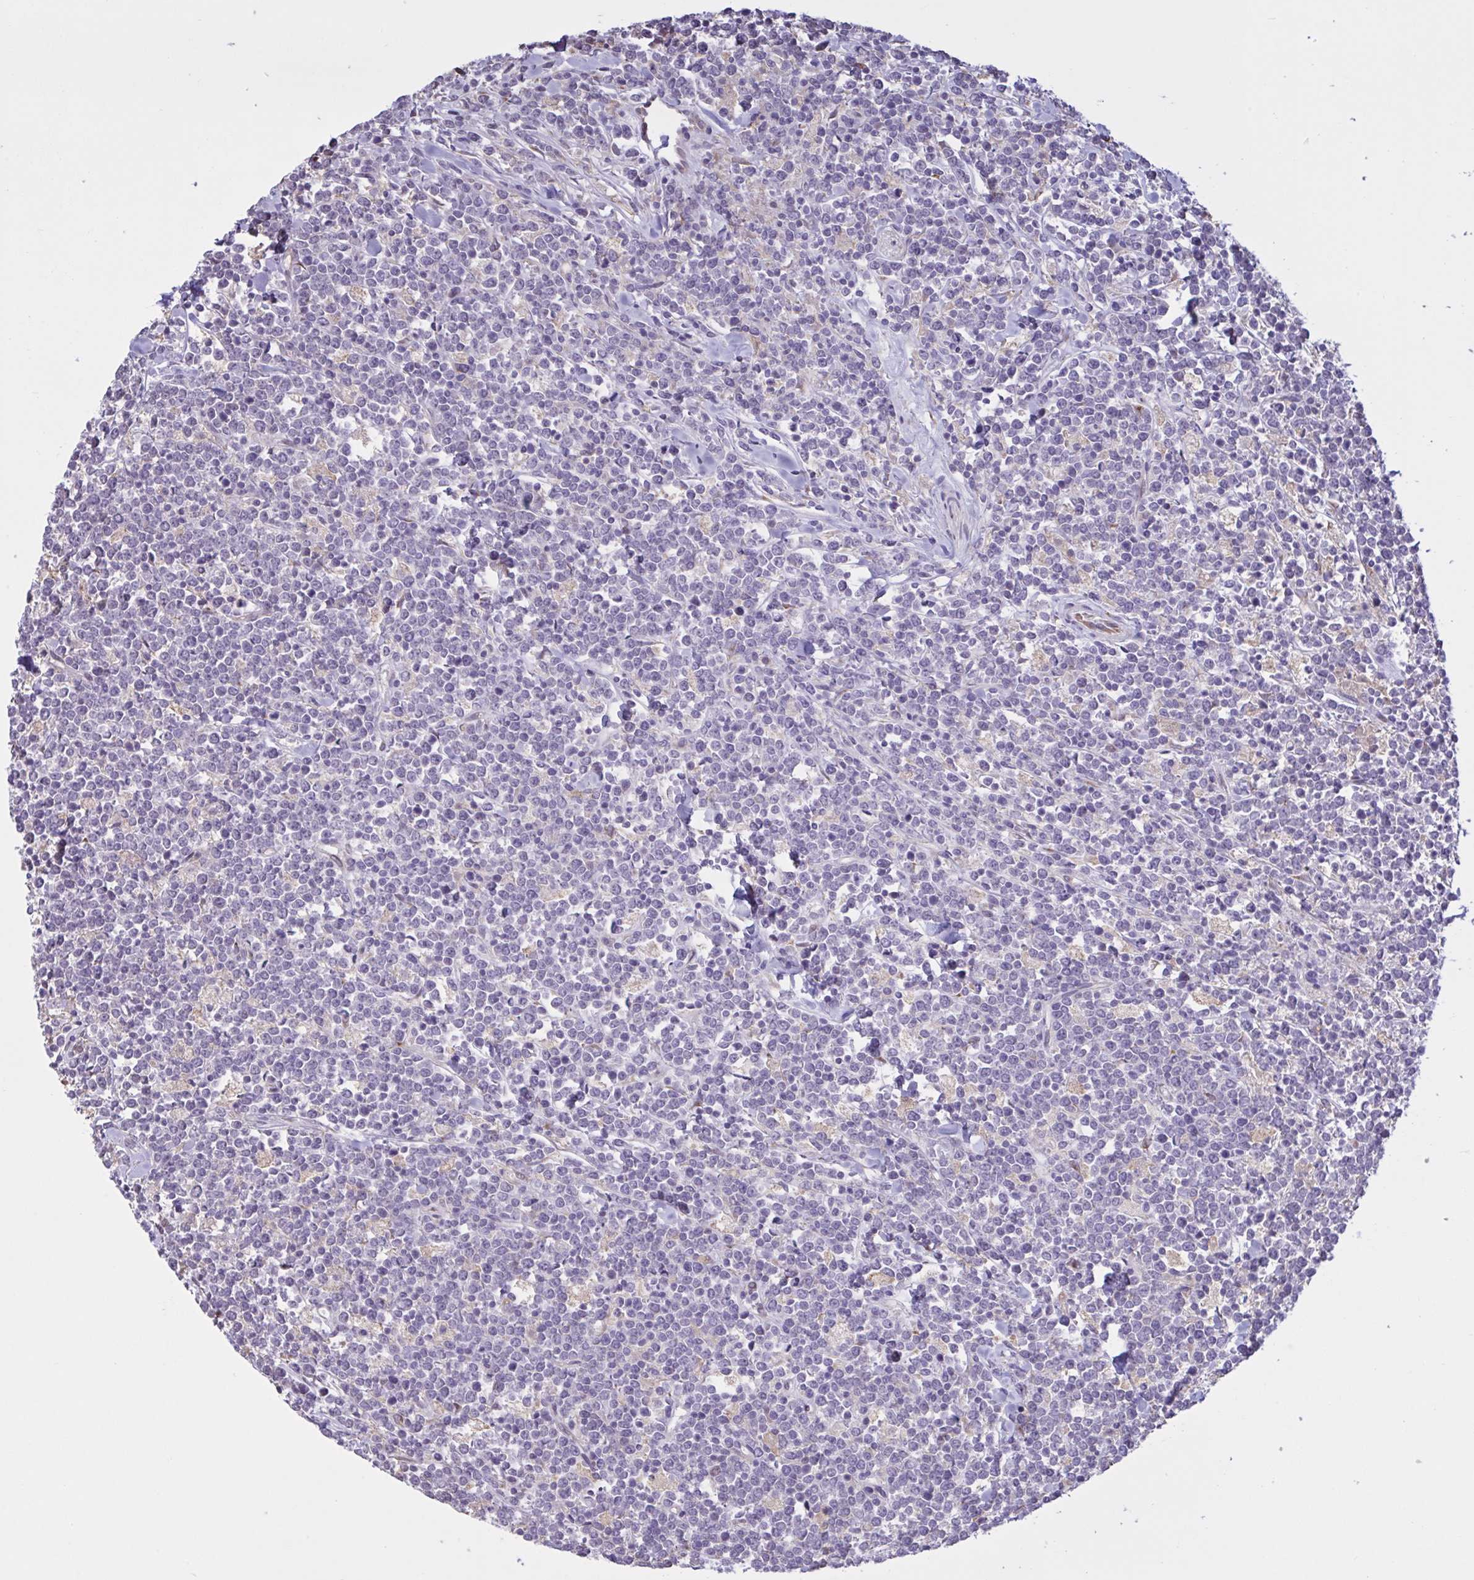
{"staining": {"intensity": "negative", "quantity": "none", "location": "none"}, "tissue": "lymphoma", "cell_type": "Tumor cells", "image_type": "cancer", "snomed": [{"axis": "morphology", "description": "Malignant lymphoma, non-Hodgkin's type, High grade"}, {"axis": "topography", "description": "Small intestine"}, {"axis": "topography", "description": "Colon"}], "caption": "The IHC micrograph has no significant expression in tumor cells of high-grade malignant lymphoma, non-Hodgkin's type tissue.", "gene": "MRGPRX2", "patient": {"sex": "male", "age": 8}}